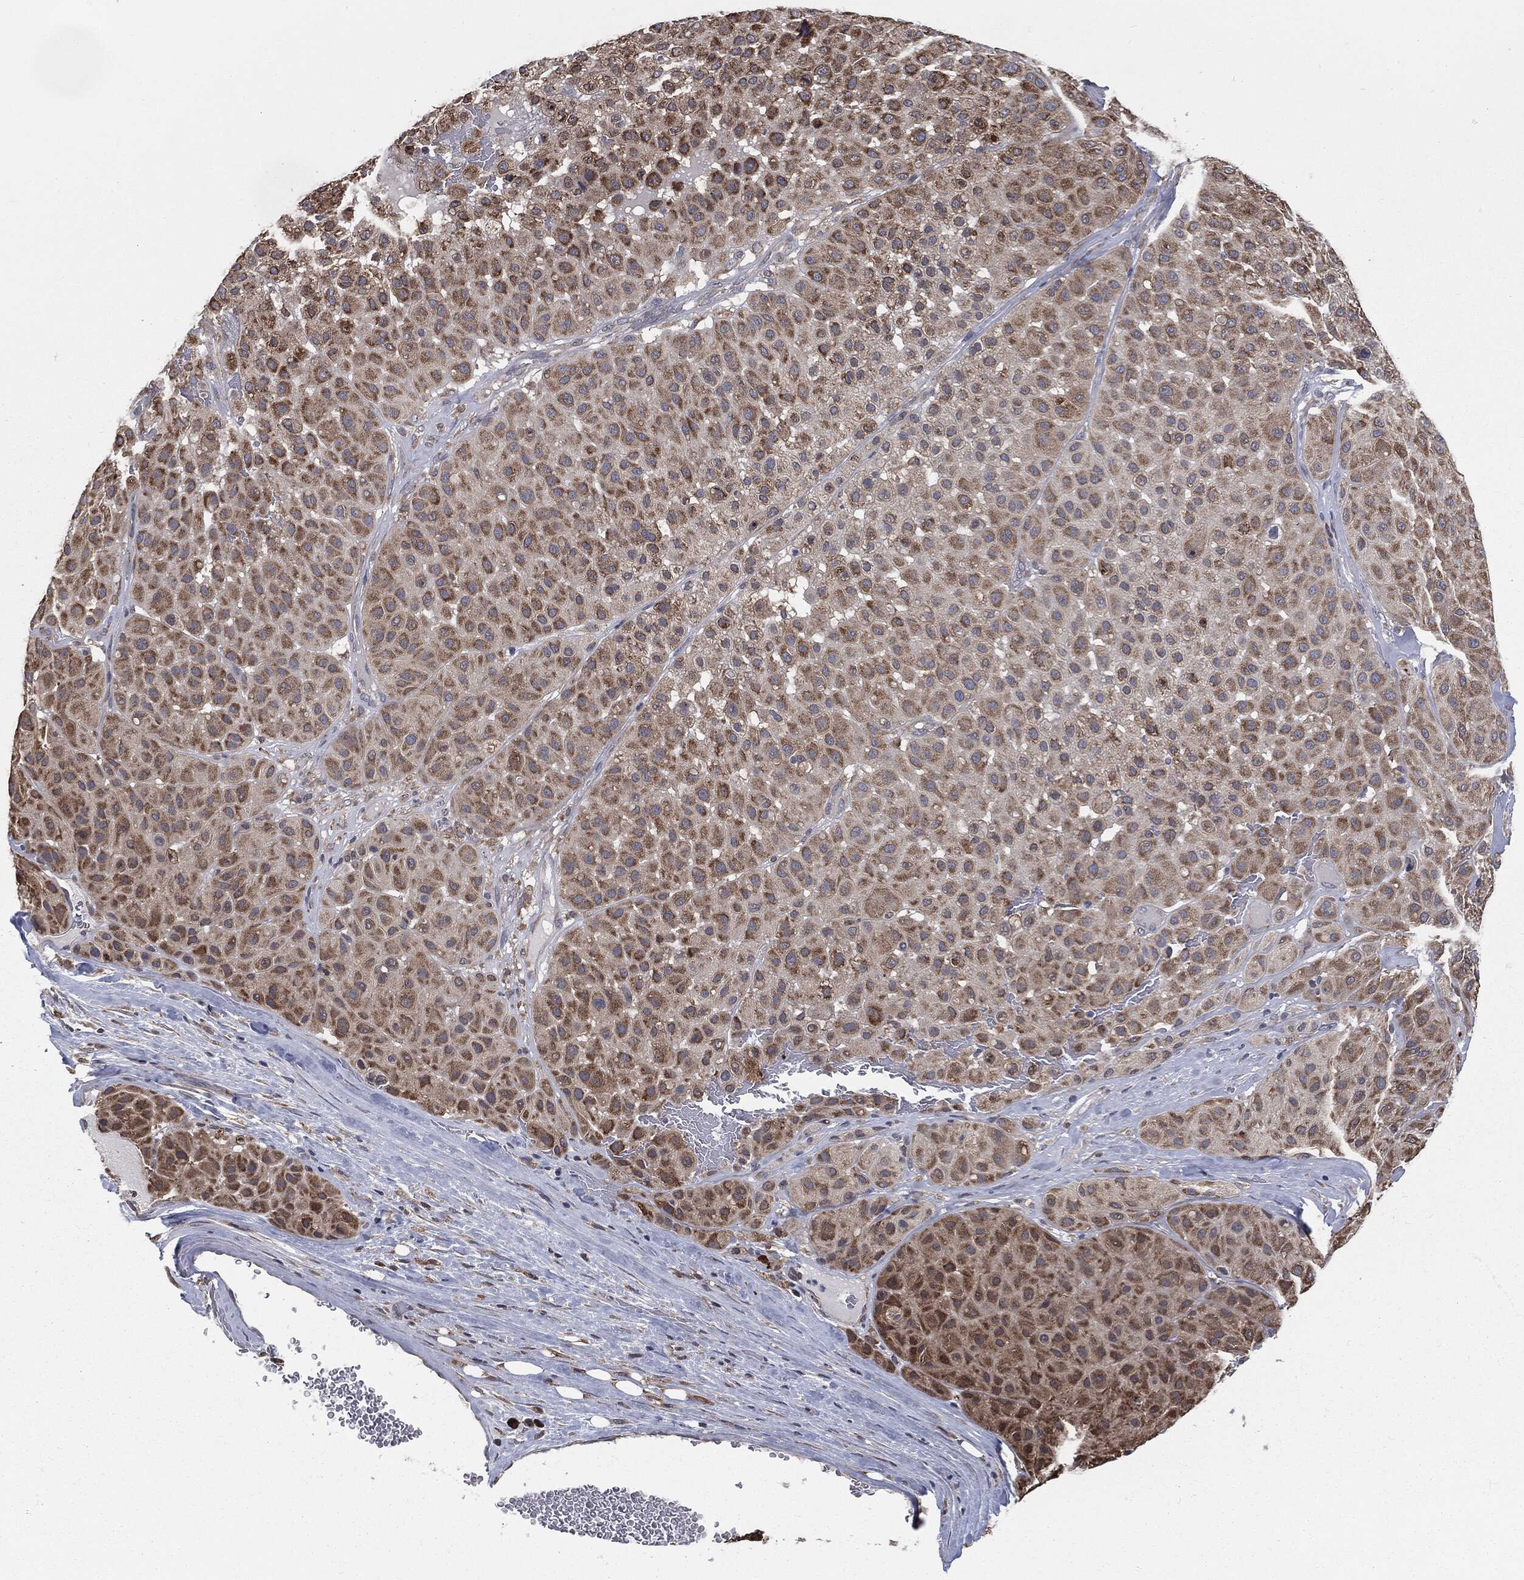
{"staining": {"intensity": "moderate", "quantity": ">75%", "location": "cytoplasmic/membranous"}, "tissue": "melanoma", "cell_type": "Tumor cells", "image_type": "cancer", "snomed": [{"axis": "morphology", "description": "Malignant melanoma, Metastatic site"}, {"axis": "topography", "description": "Smooth muscle"}], "caption": "High-power microscopy captured an IHC histopathology image of malignant melanoma (metastatic site), revealing moderate cytoplasmic/membranous staining in about >75% of tumor cells. Immunohistochemistry stains the protein in brown and the nuclei are stained blue.", "gene": "PRDX4", "patient": {"sex": "male", "age": 41}}